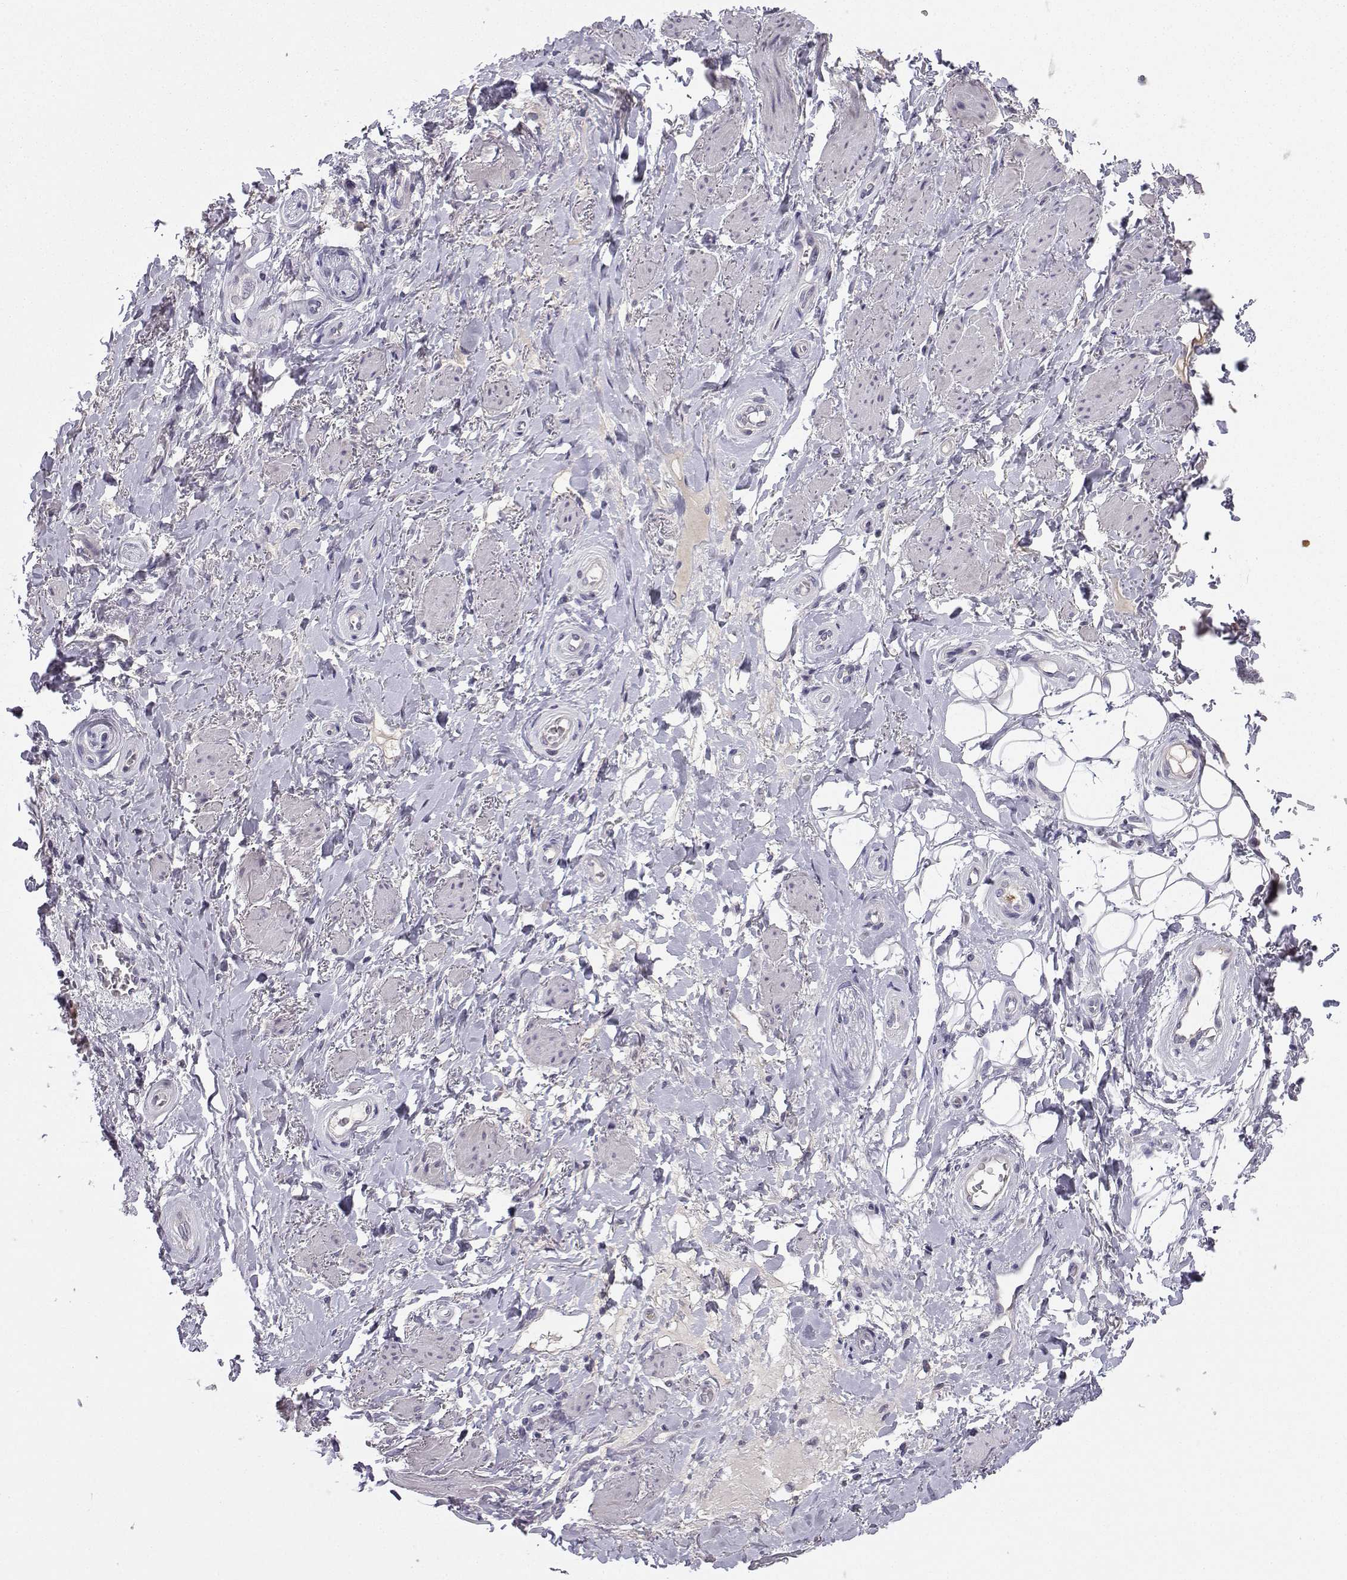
{"staining": {"intensity": "negative", "quantity": "none", "location": "none"}, "tissue": "adipose tissue", "cell_type": "Adipocytes", "image_type": "normal", "snomed": [{"axis": "morphology", "description": "Normal tissue, NOS"}, {"axis": "topography", "description": "Anal"}, {"axis": "topography", "description": "Peripheral nerve tissue"}], "caption": "Protein analysis of unremarkable adipose tissue reveals no significant positivity in adipocytes. Brightfield microscopy of immunohistochemistry stained with DAB (brown) and hematoxylin (blue), captured at high magnification.", "gene": "CALY", "patient": {"sex": "male", "age": 53}}